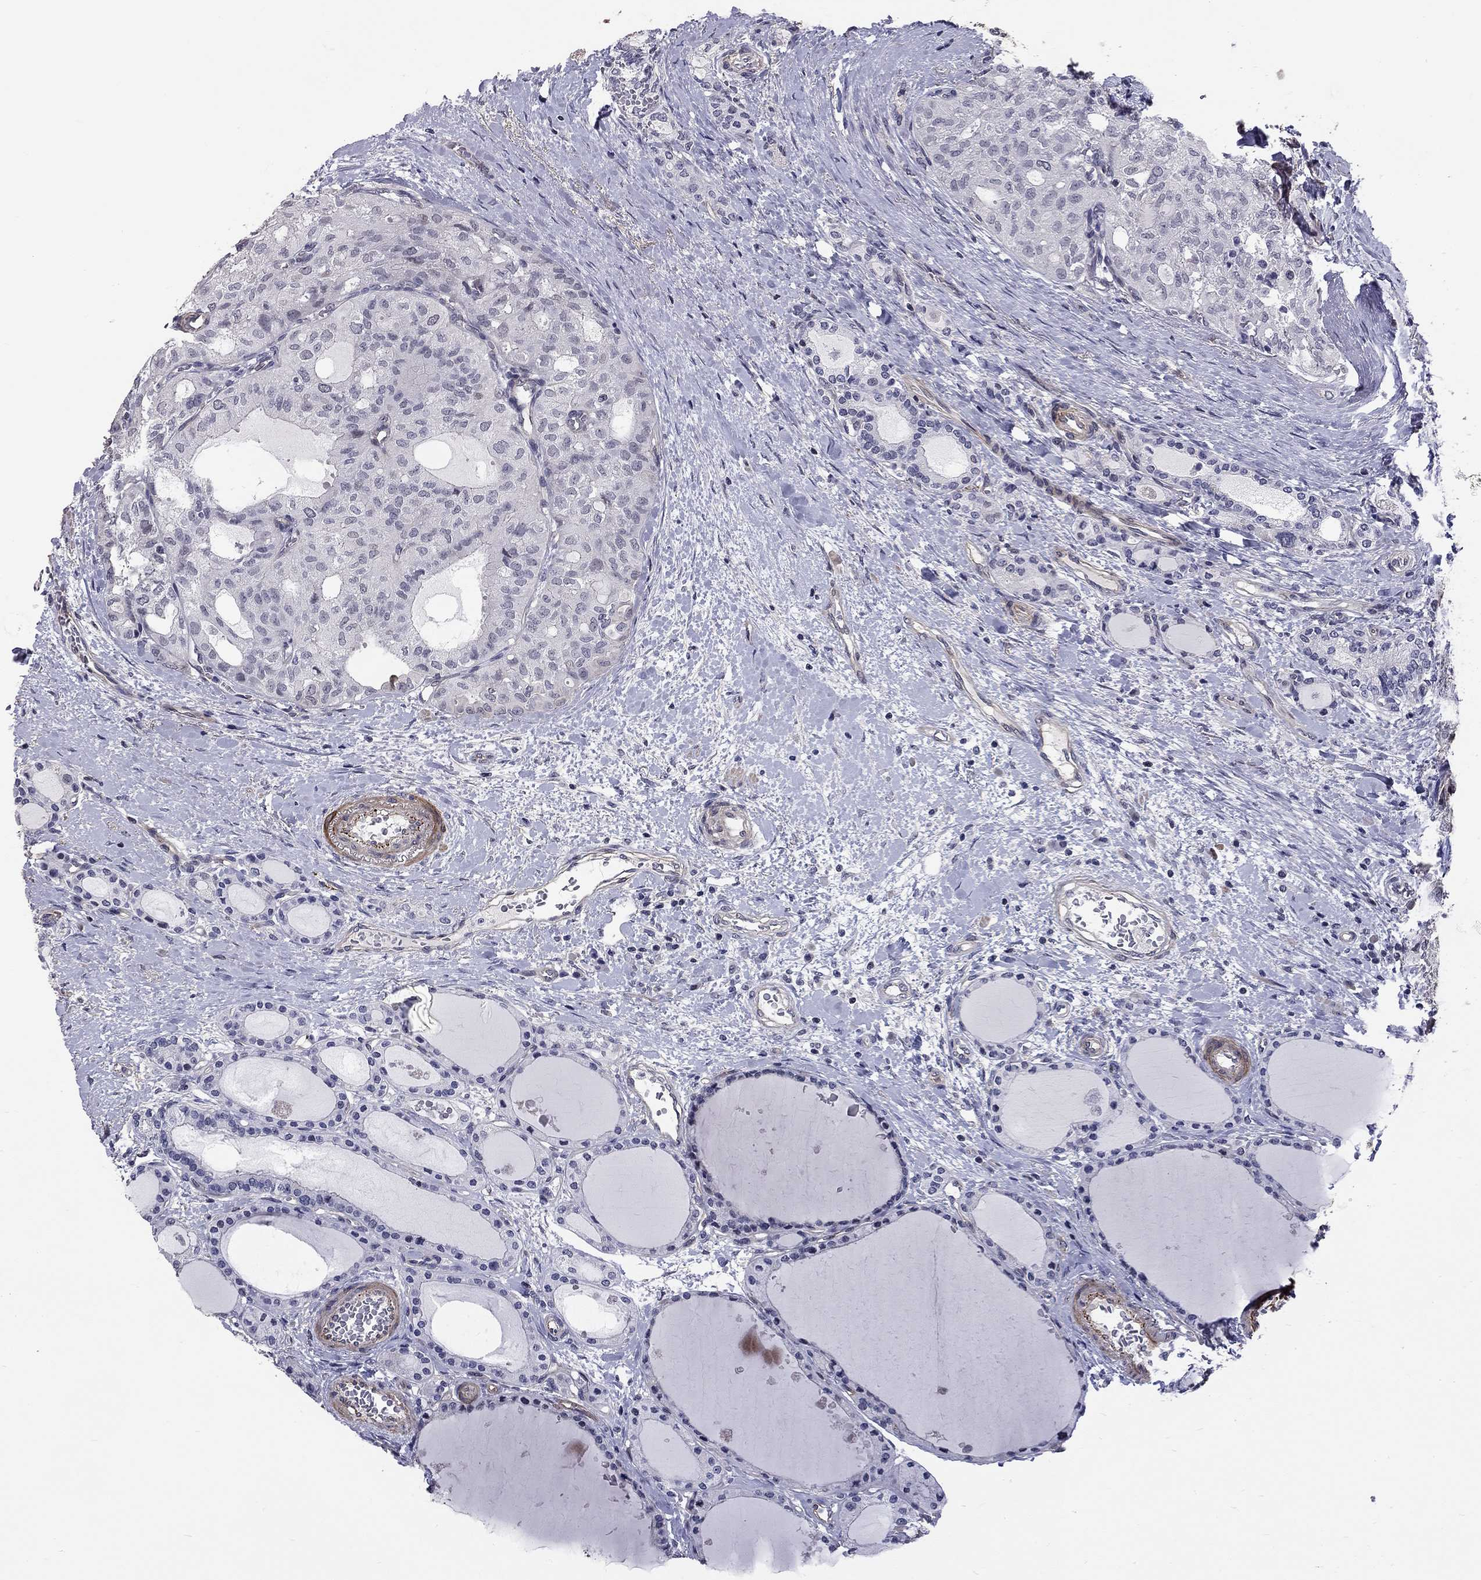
{"staining": {"intensity": "negative", "quantity": "none", "location": "none"}, "tissue": "thyroid cancer", "cell_type": "Tumor cells", "image_type": "cancer", "snomed": [{"axis": "morphology", "description": "Follicular adenoma carcinoma, NOS"}, {"axis": "topography", "description": "Thyroid gland"}], "caption": "A micrograph of human follicular adenoma carcinoma (thyroid) is negative for staining in tumor cells.", "gene": "GJB4", "patient": {"sex": "male", "age": 75}}